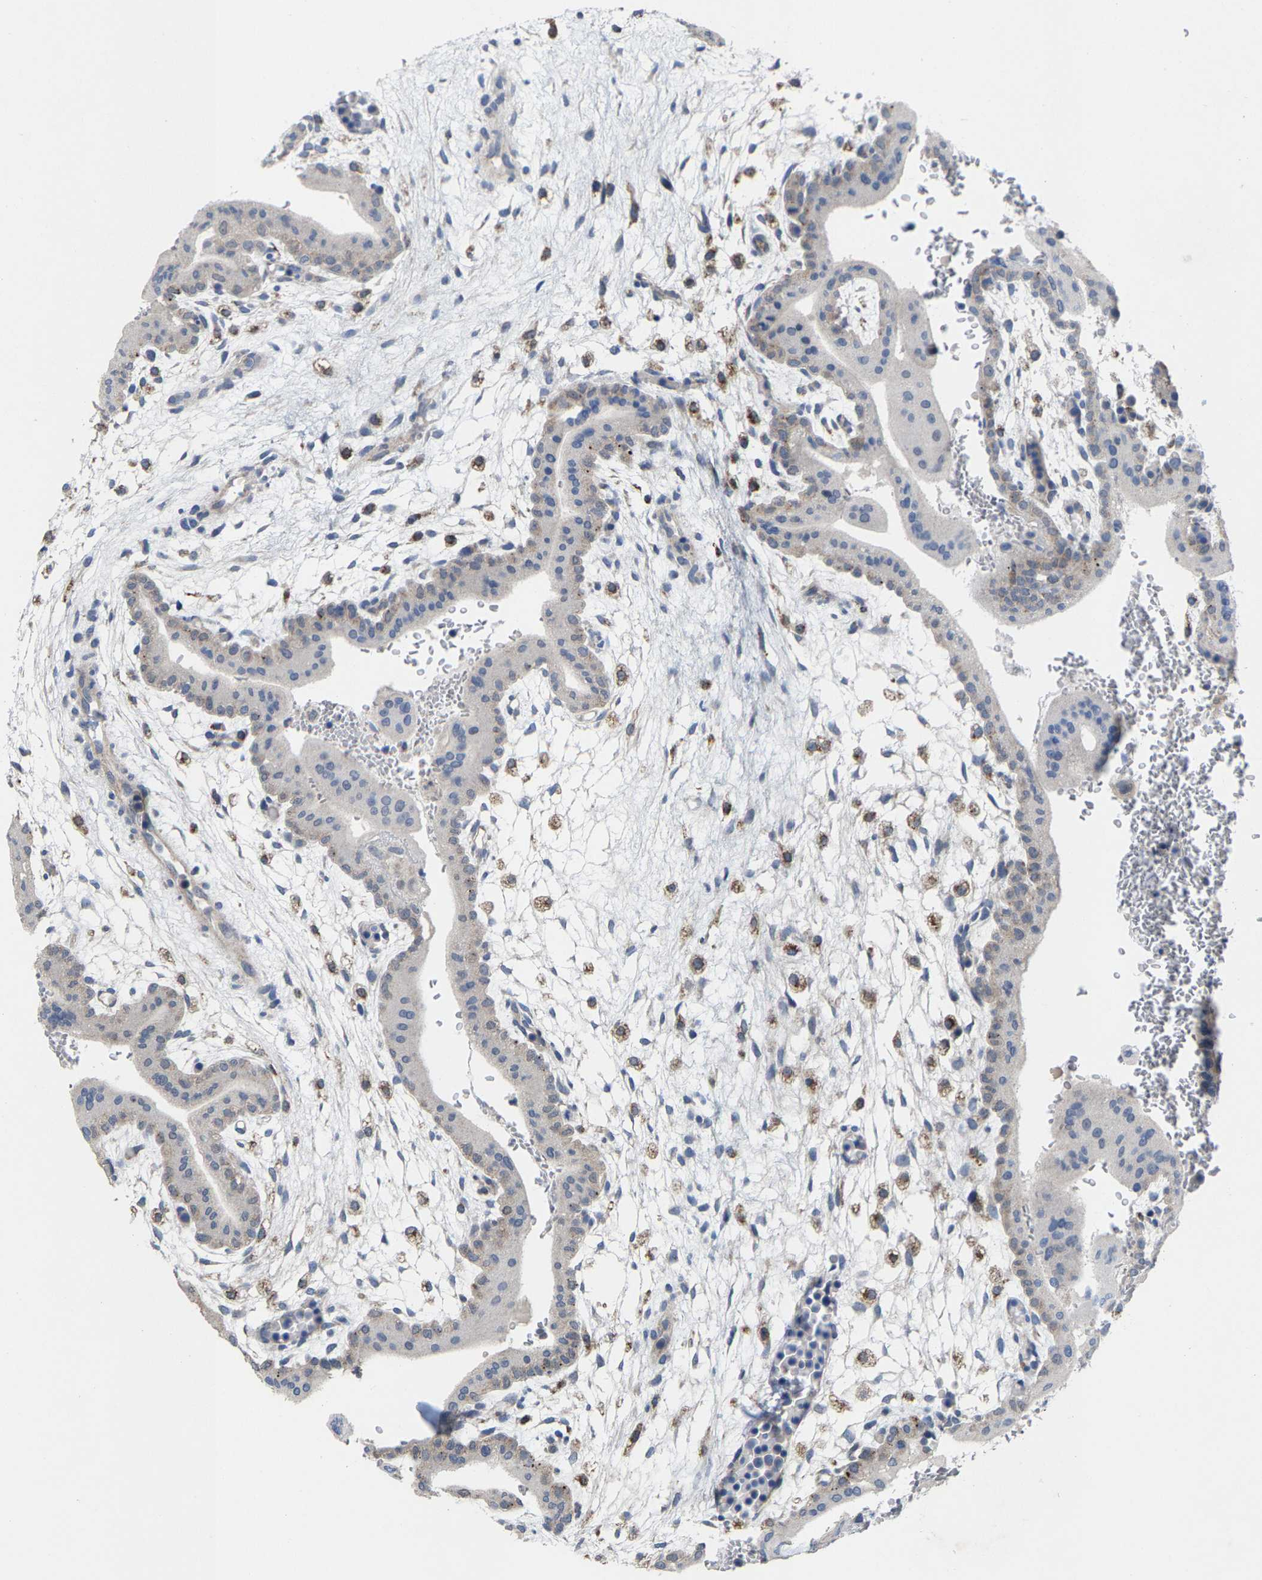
{"staining": {"intensity": "strong", "quantity": "<25%", "location": "cytoplasmic/membranous"}, "tissue": "placenta", "cell_type": "Decidual cells", "image_type": "normal", "snomed": [{"axis": "morphology", "description": "Normal tissue, NOS"}, {"axis": "topography", "description": "Placenta"}], "caption": "Brown immunohistochemical staining in benign placenta shows strong cytoplasmic/membranous expression in about <25% of decidual cells.", "gene": "TDRKH", "patient": {"sex": "female", "age": 35}}